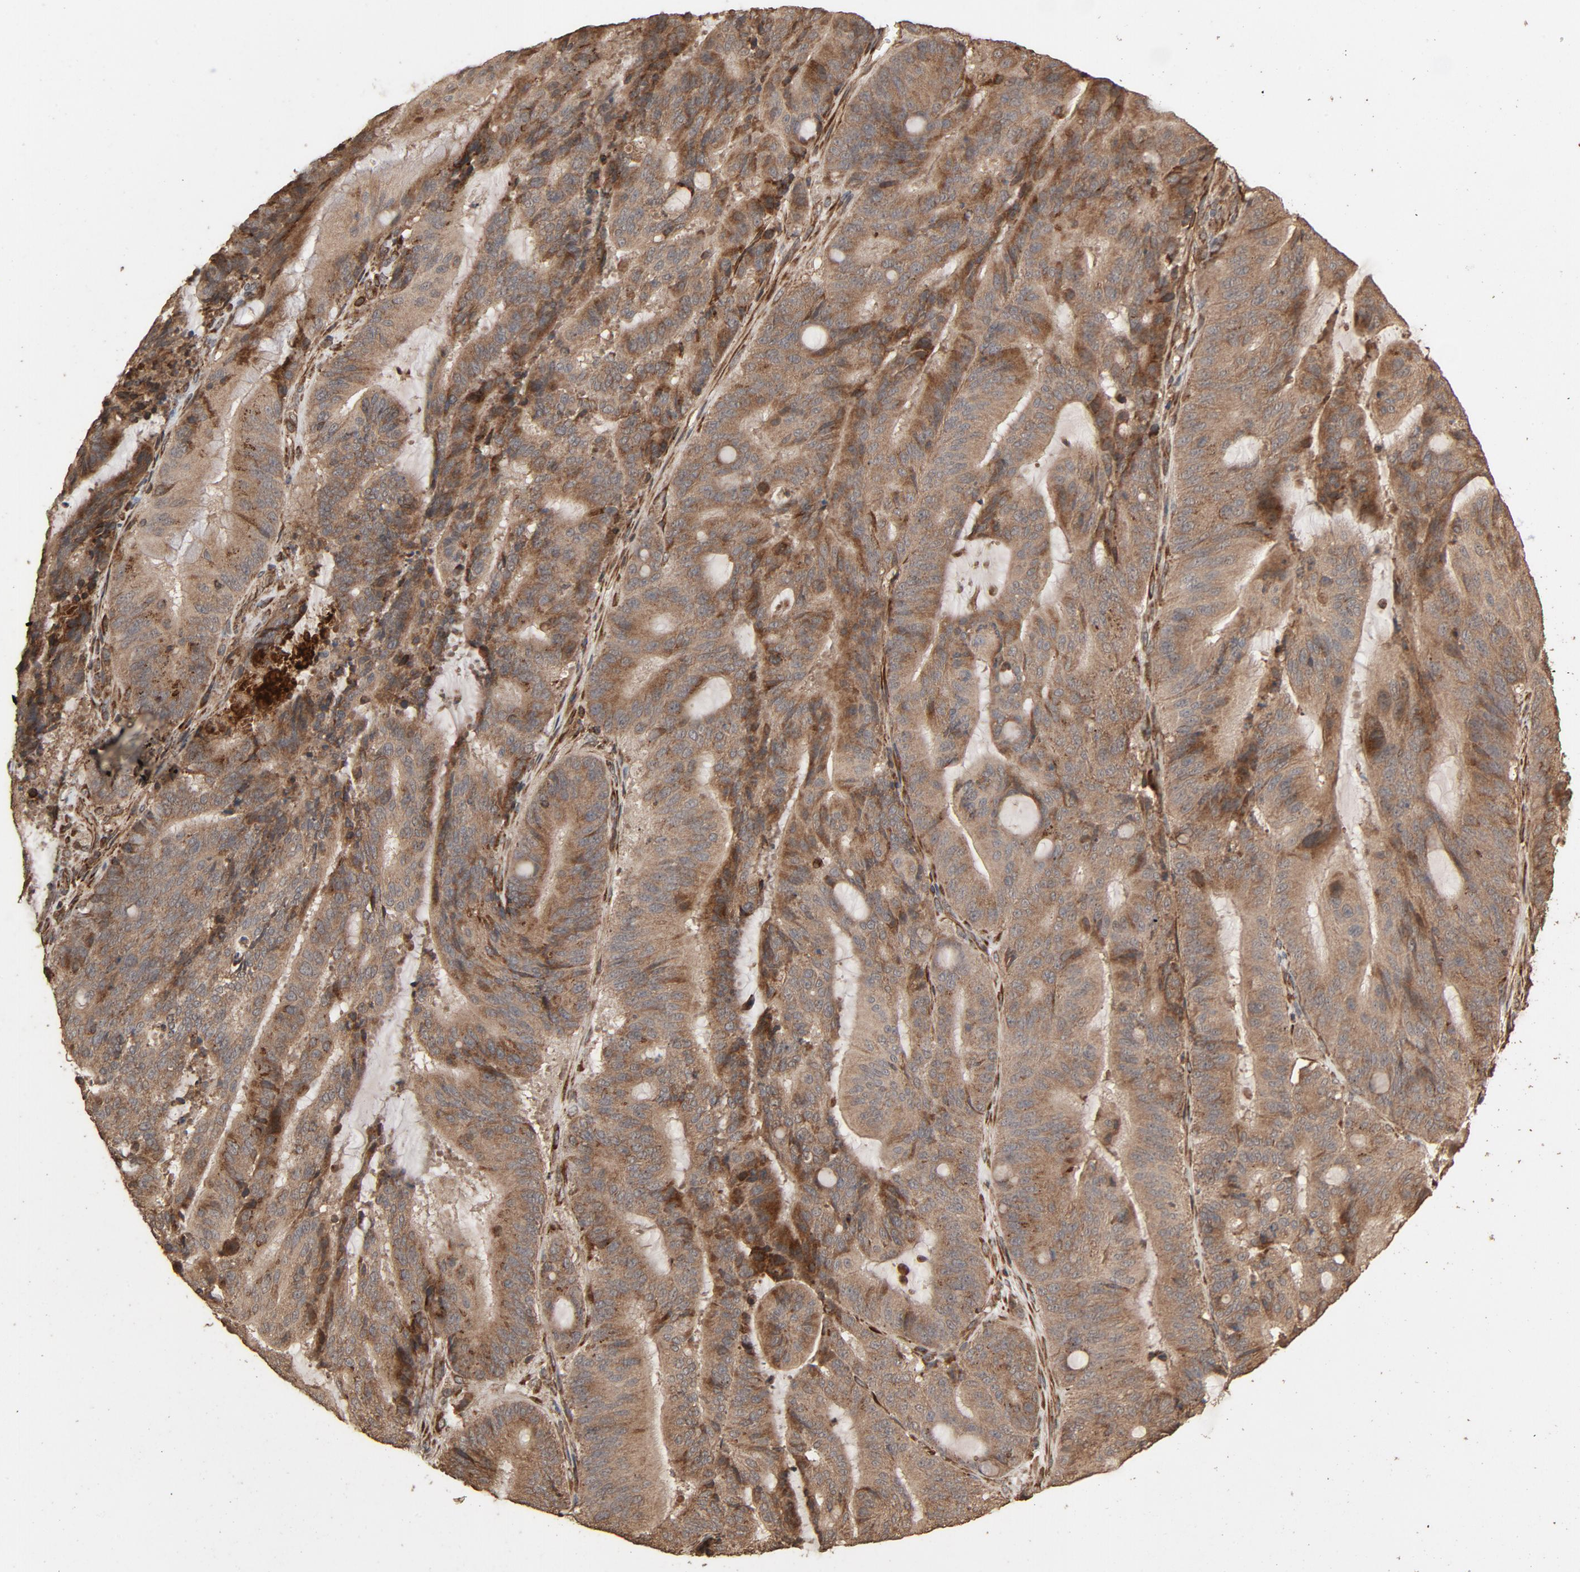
{"staining": {"intensity": "moderate", "quantity": ">75%", "location": "cytoplasmic/membranous"}, "tissue": "liver cancer", "cell_type": "Tumor cells", "image_type": "cancer", "snomed": [{"axis": "morphology", "description": "Cholangiocarcinoma"}, {"axis": "topography", "description": "Liver"}], "caption": "An image of liver cancer (cholangiocarcinoma) stained for a protein demonstrates moderate cytoplasmic/membranous brown staining in tumor cells.", "gene": "RPS6KA6", "patient": {"sex": "female", "age": 73}}